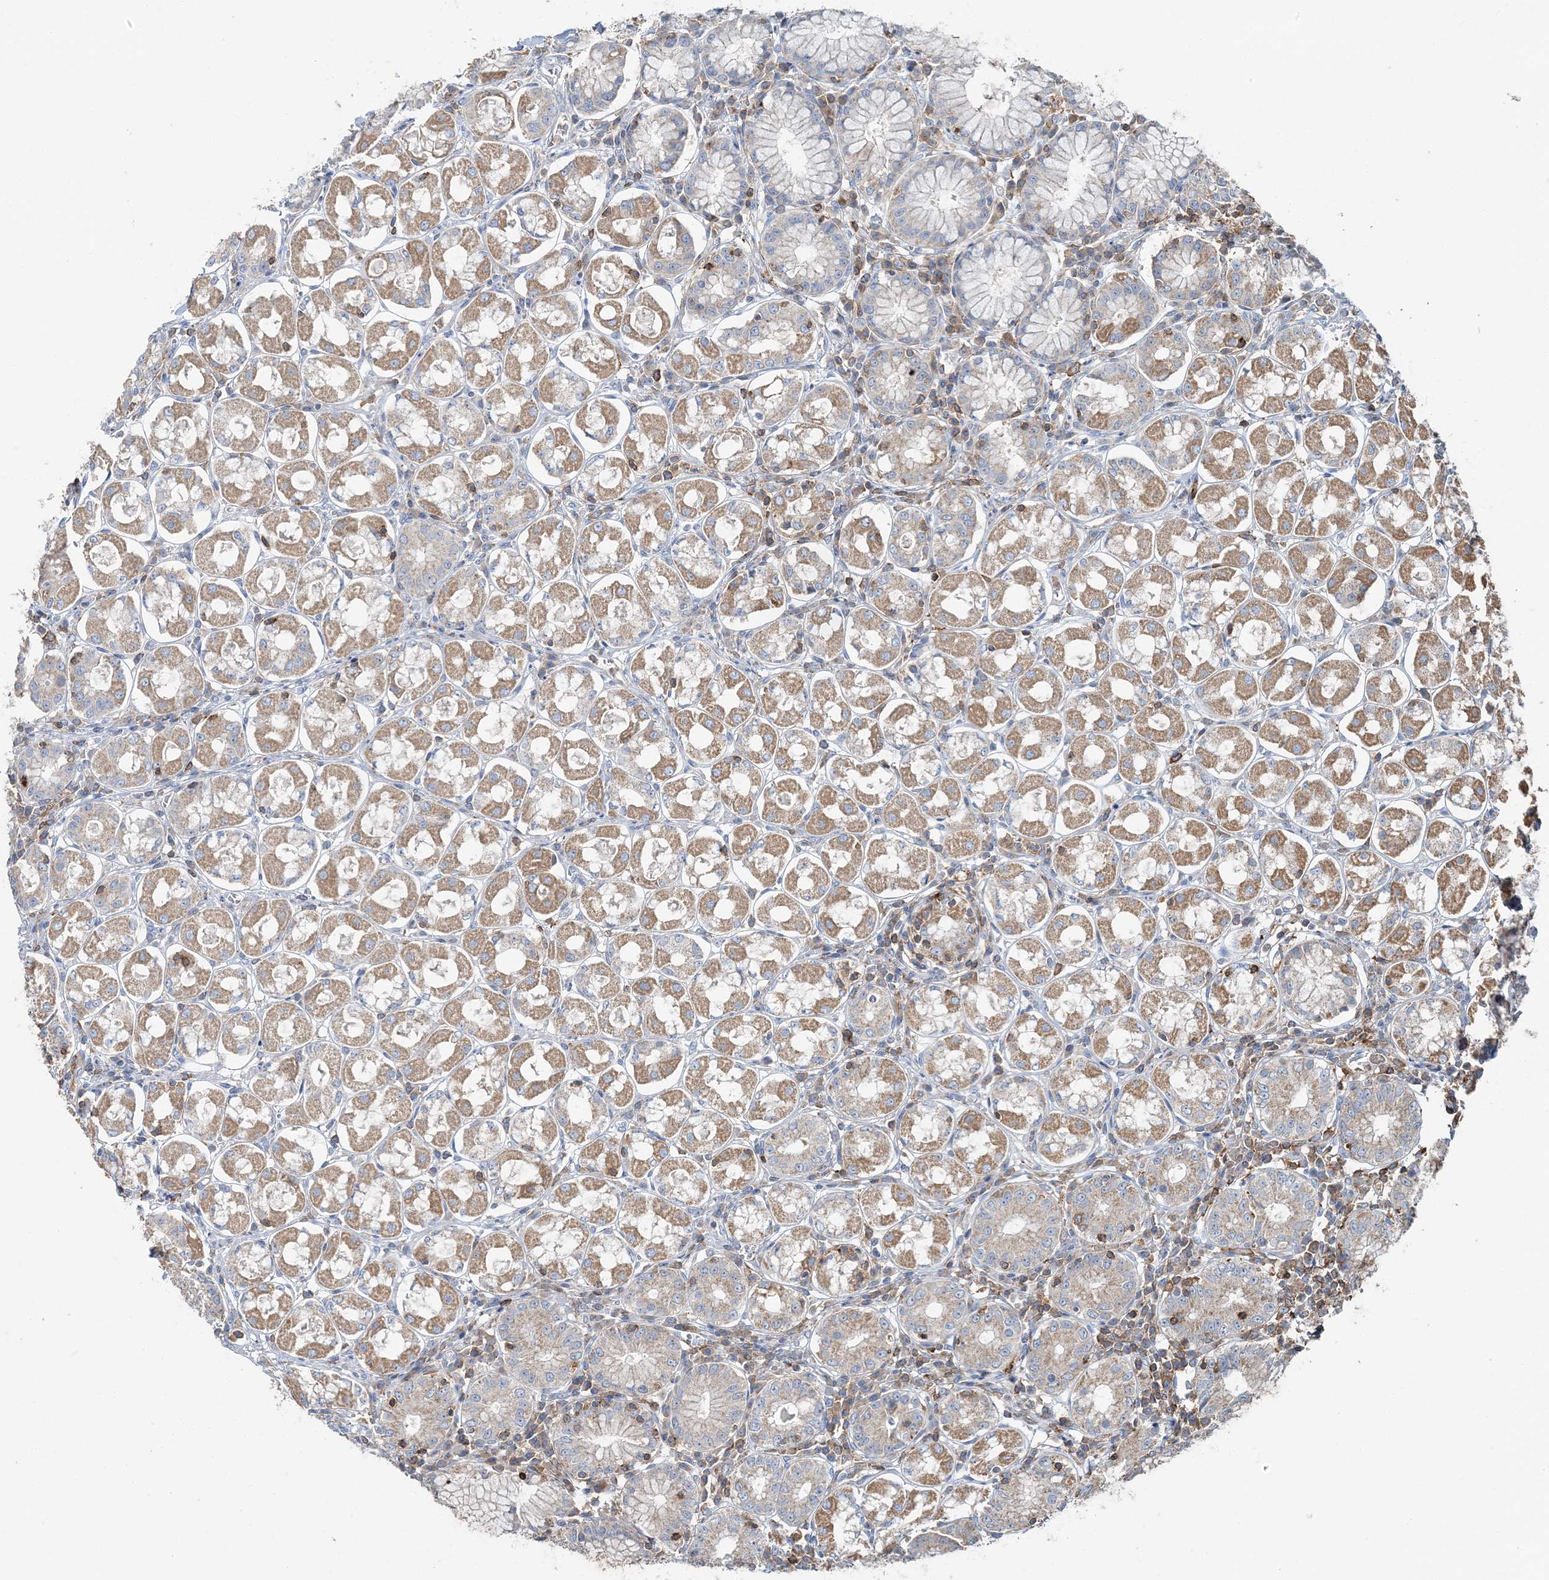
{"staining": {"intensity": "moderate", "quantity": "25%-75%", "location": "cytoplasmic/membranous"}, "tissue": "stomach", "cell_type": "Glandular cells", "image_type": "normal", "snomed": [{"axis": "morphology", "description": "Normal tissue, NOS"}, {"axis": "topography", "description": "Stomach, lower"}], "caption": "A micrograph showing moderate cytoplasmic/membranous expression in about 25%-75% of glandular cells in unremarkable stomach, as visualized by brown immunohistochemical staining.", "gene": "TMLHE", "patient": {"sex": "female", "age": 56}}